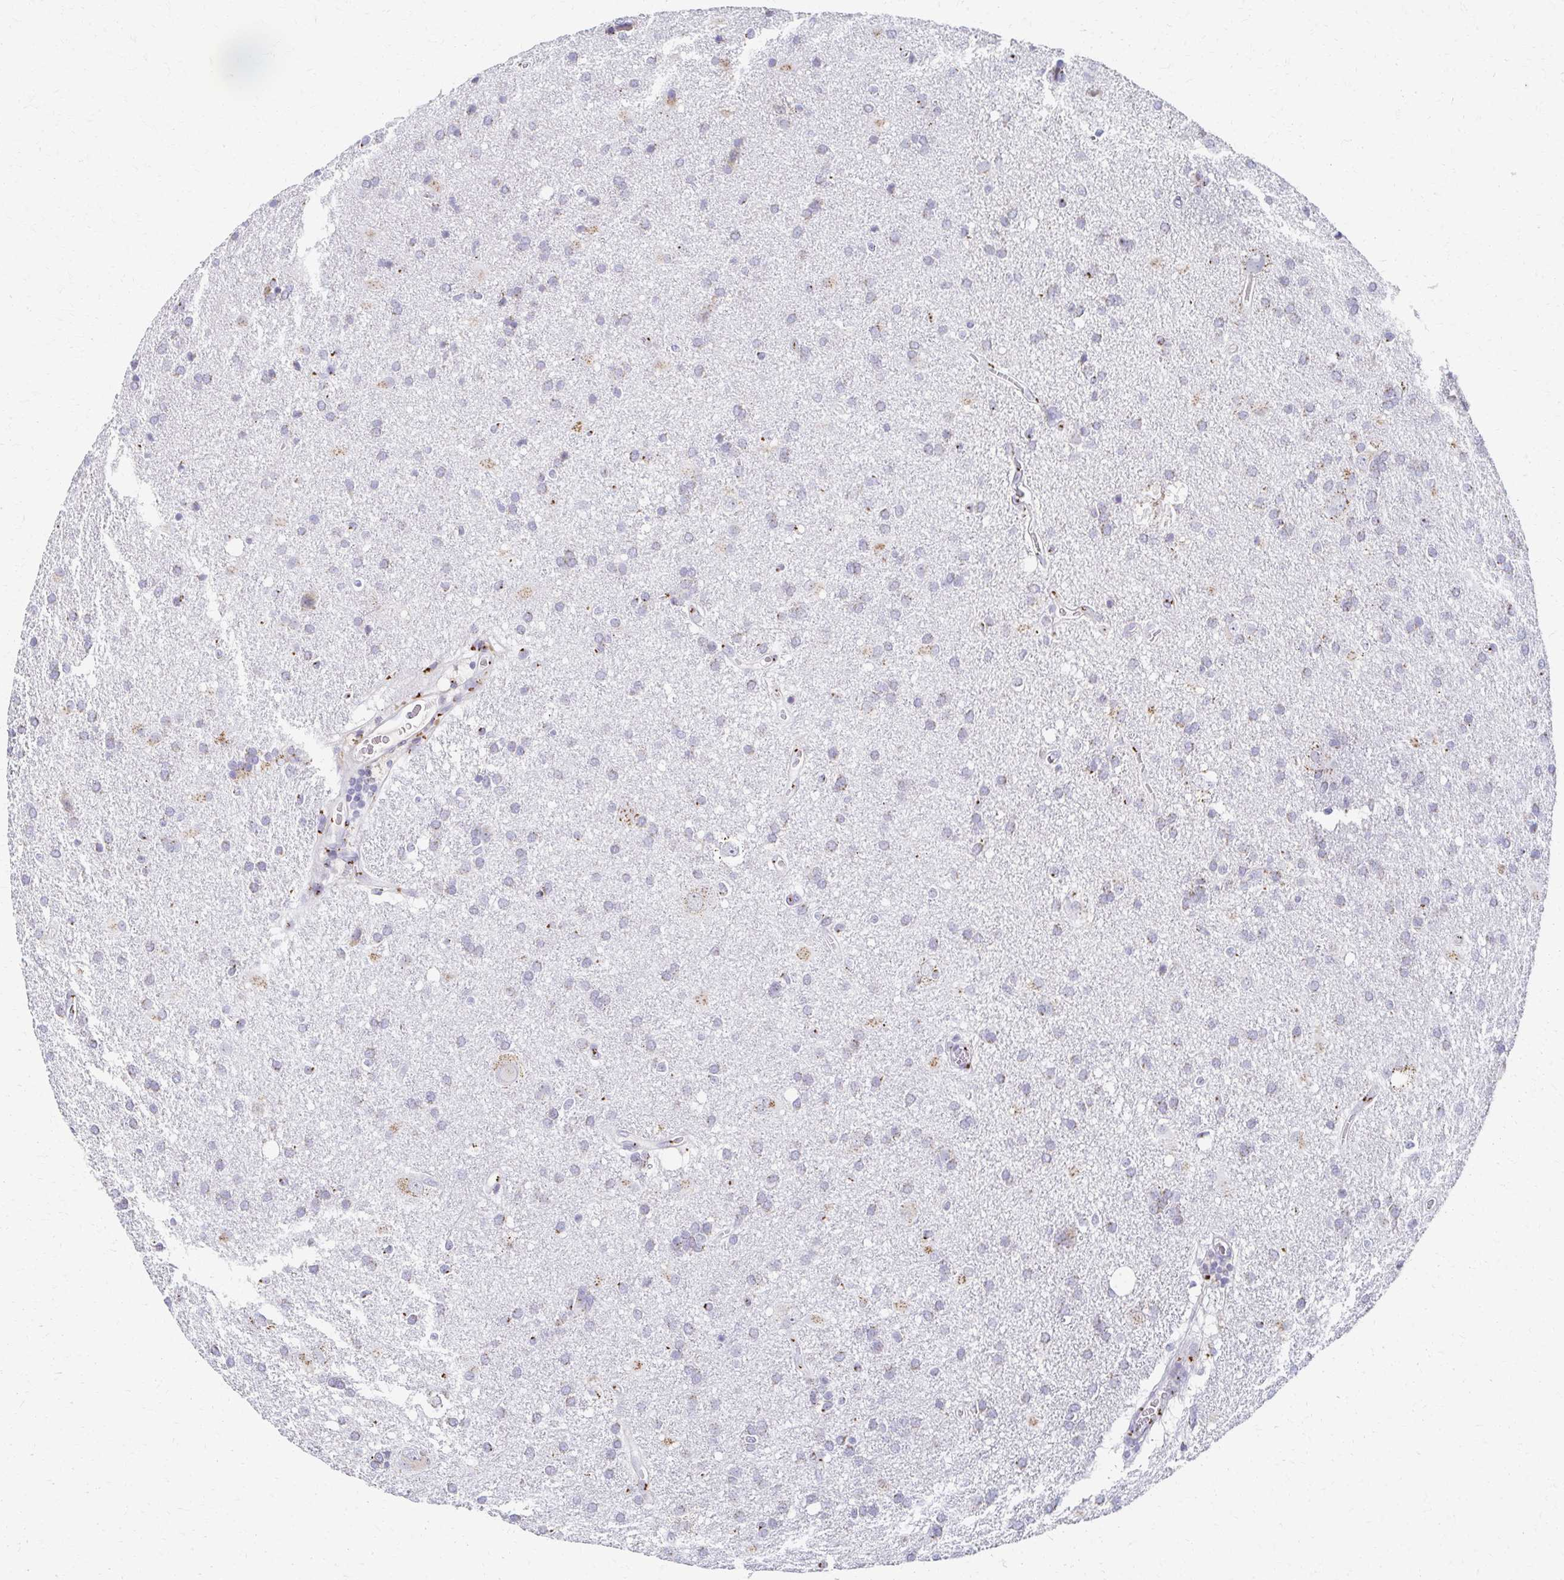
{"staining": {"intensity": "weak", "quantity": "<25%", "location": "cytoplasmic/membranous"}, "tissue": "glioma", "cell_type": "Tumor cells", "image_type": "cancer", "snomed": [{"axis": "morphology", "description": "Glioma, malignant, Low grade"}, {"axis": "topography", "description": "Brain"}], "caption": "DAB immunohistochemical staining of human glioma shows no significant staining in tumor cells.", "gene": "TM9SF1", "patient": {"sex": "male", "age": 66}}